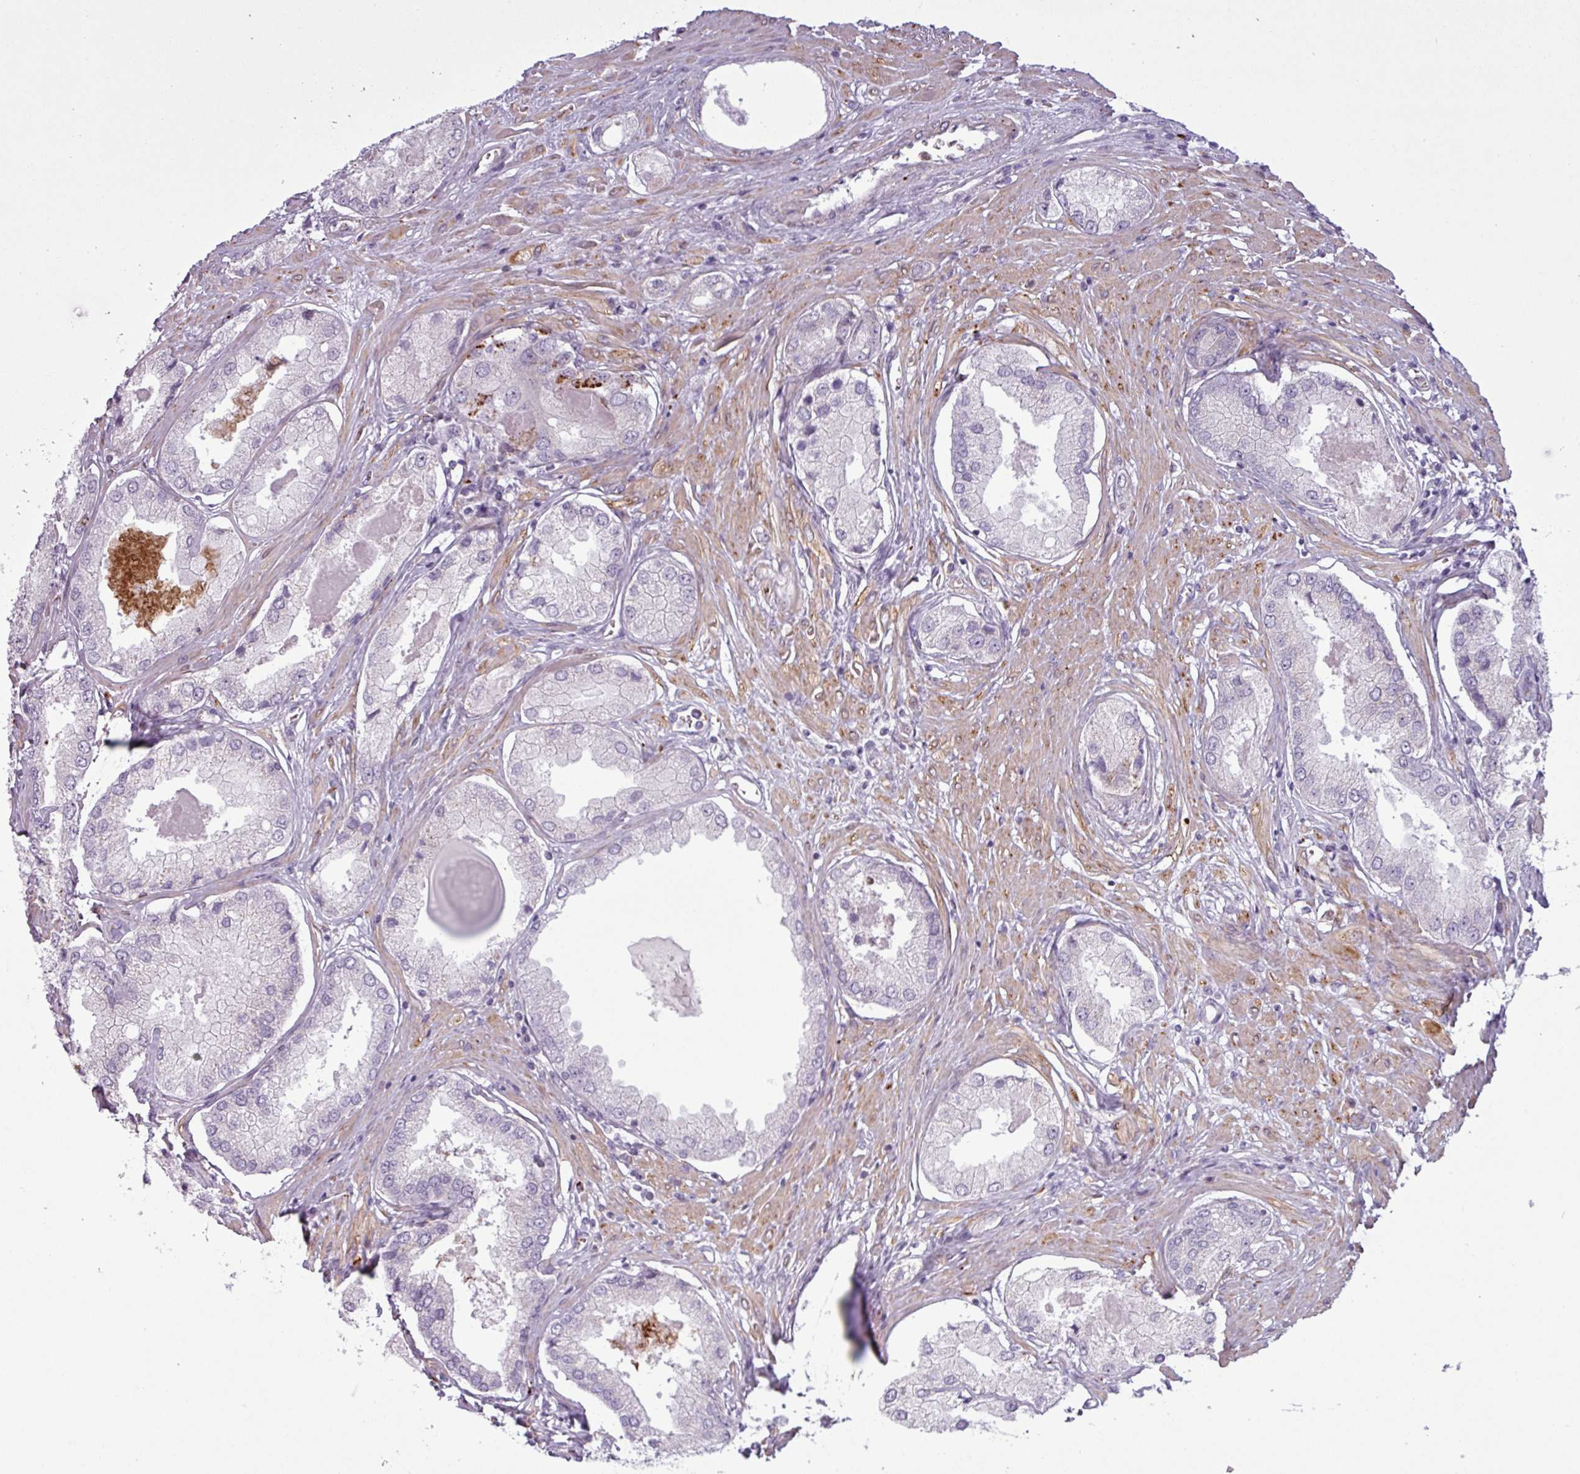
{"staining": {"intensity": "moderate", "quantity": "<25%", "location": "cytoplasmic/membranous"}, "tissue": "prostate cancer", "cell_type": "Tumor cells", "image_type": "cancer", "snomed": [{"axis": "morphology", "description": "Adenocarcinoma, Low grade"}, {"axis": "topography", "description": "Prostate"}], "caption": "Immunohistochemical staining of human prostate cancer (adenocarcinoma (low-grade)) displays moderate cytoplasmic/membranous protein staining in about <25% of tumor cells. Nuclei are stained in blue.", "gene": "MAP7D2", "patient": {"sex": "male", "age": 68}}